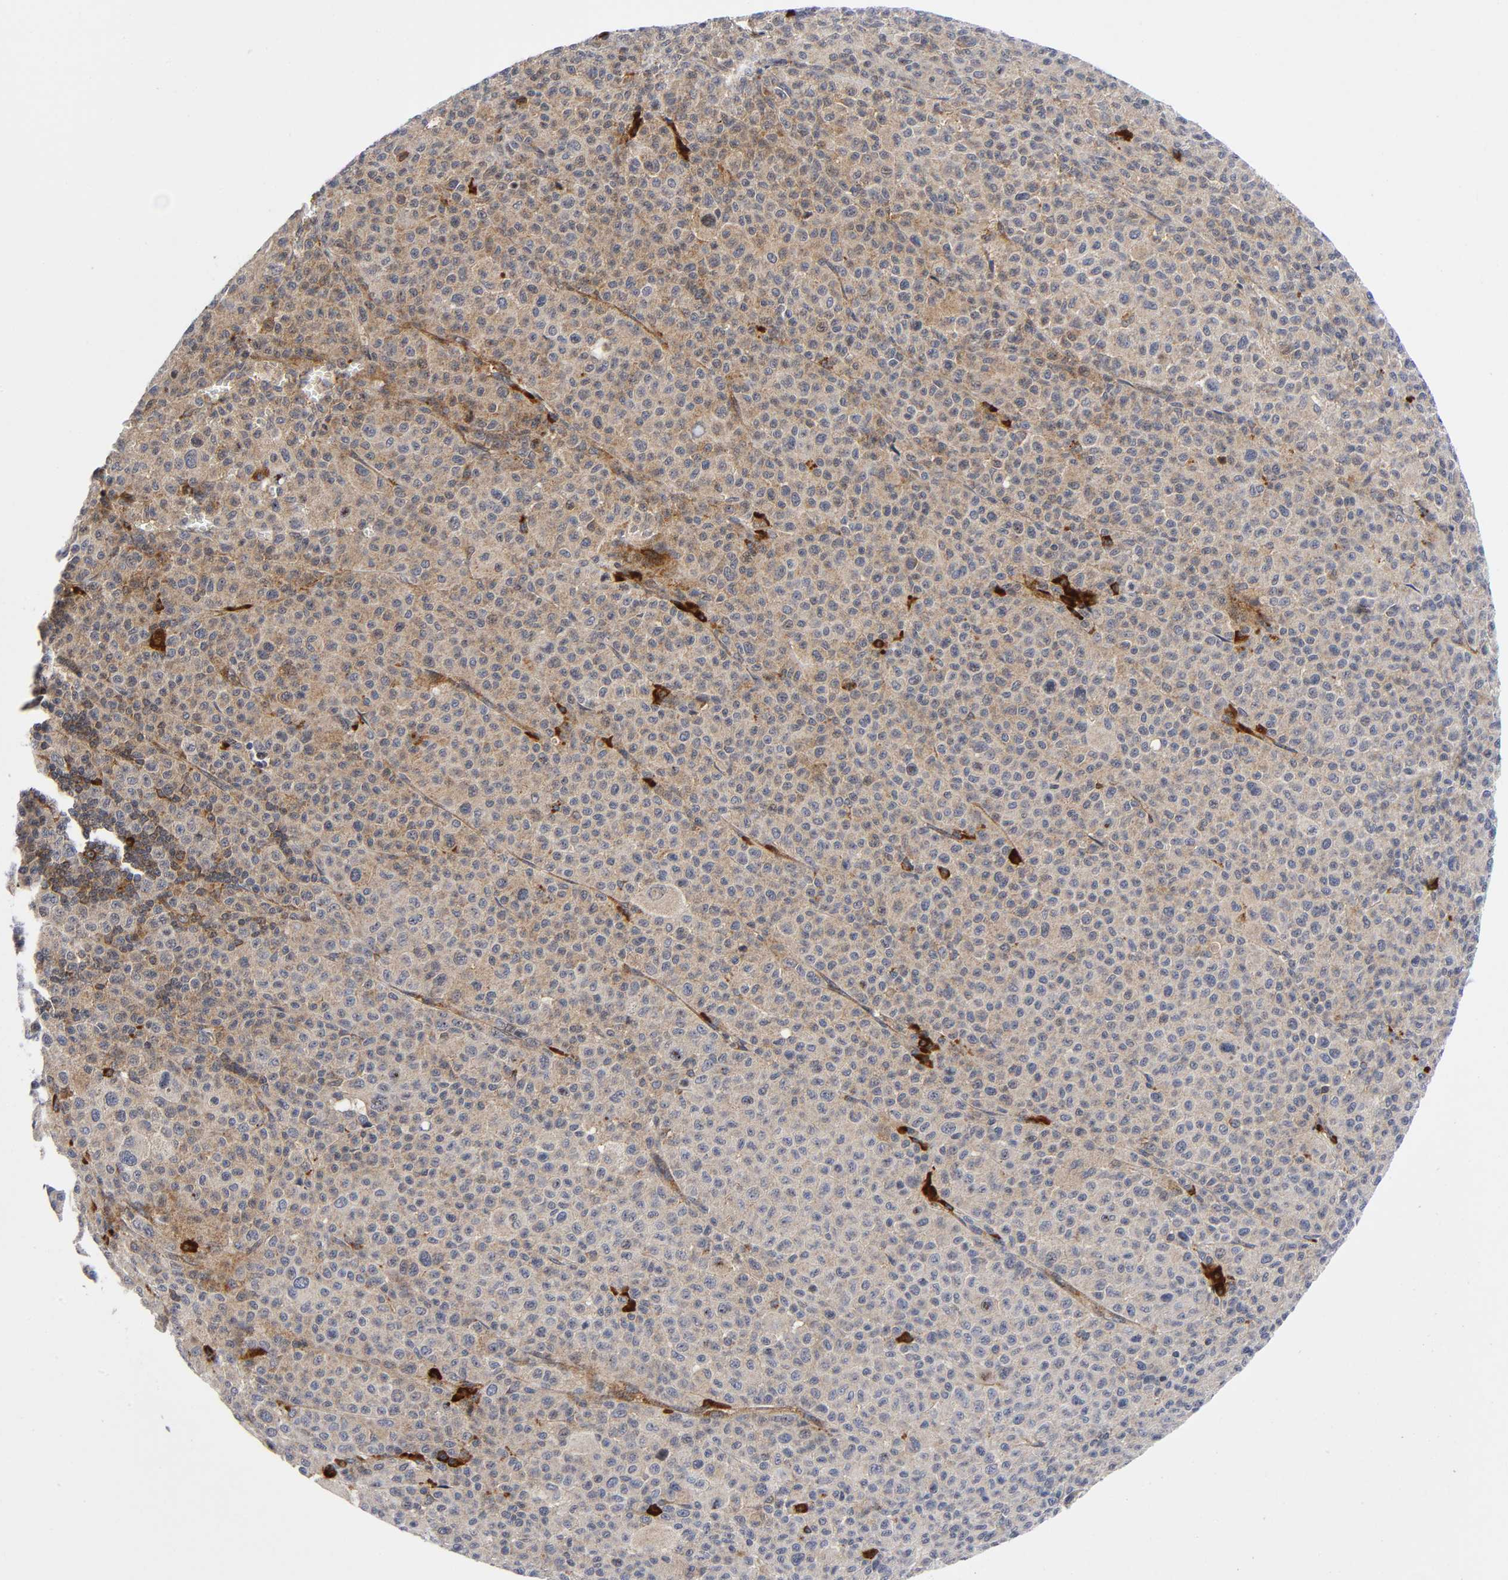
{"staining": {"intensity": "moderate", "quantity": ">75%", "location": "cytoplasmic/membranous"}, "tissue": "melanoma", "cell_type": "Tumor cells", "image_type": "cancer", "snomed": [{"axis": "morphology", "description": "Malignant melanoma, Metastatic site"}, {"axis": "topography", "description": "Skin"}], "caption": "A brown stain highlights moderate cytoplasmic/membranous positivity of a protein in human malignant melanoma (metastatic site) tumor cells.", "gene": "EIF5", "patient": {"sex": "female", "age": 74}}